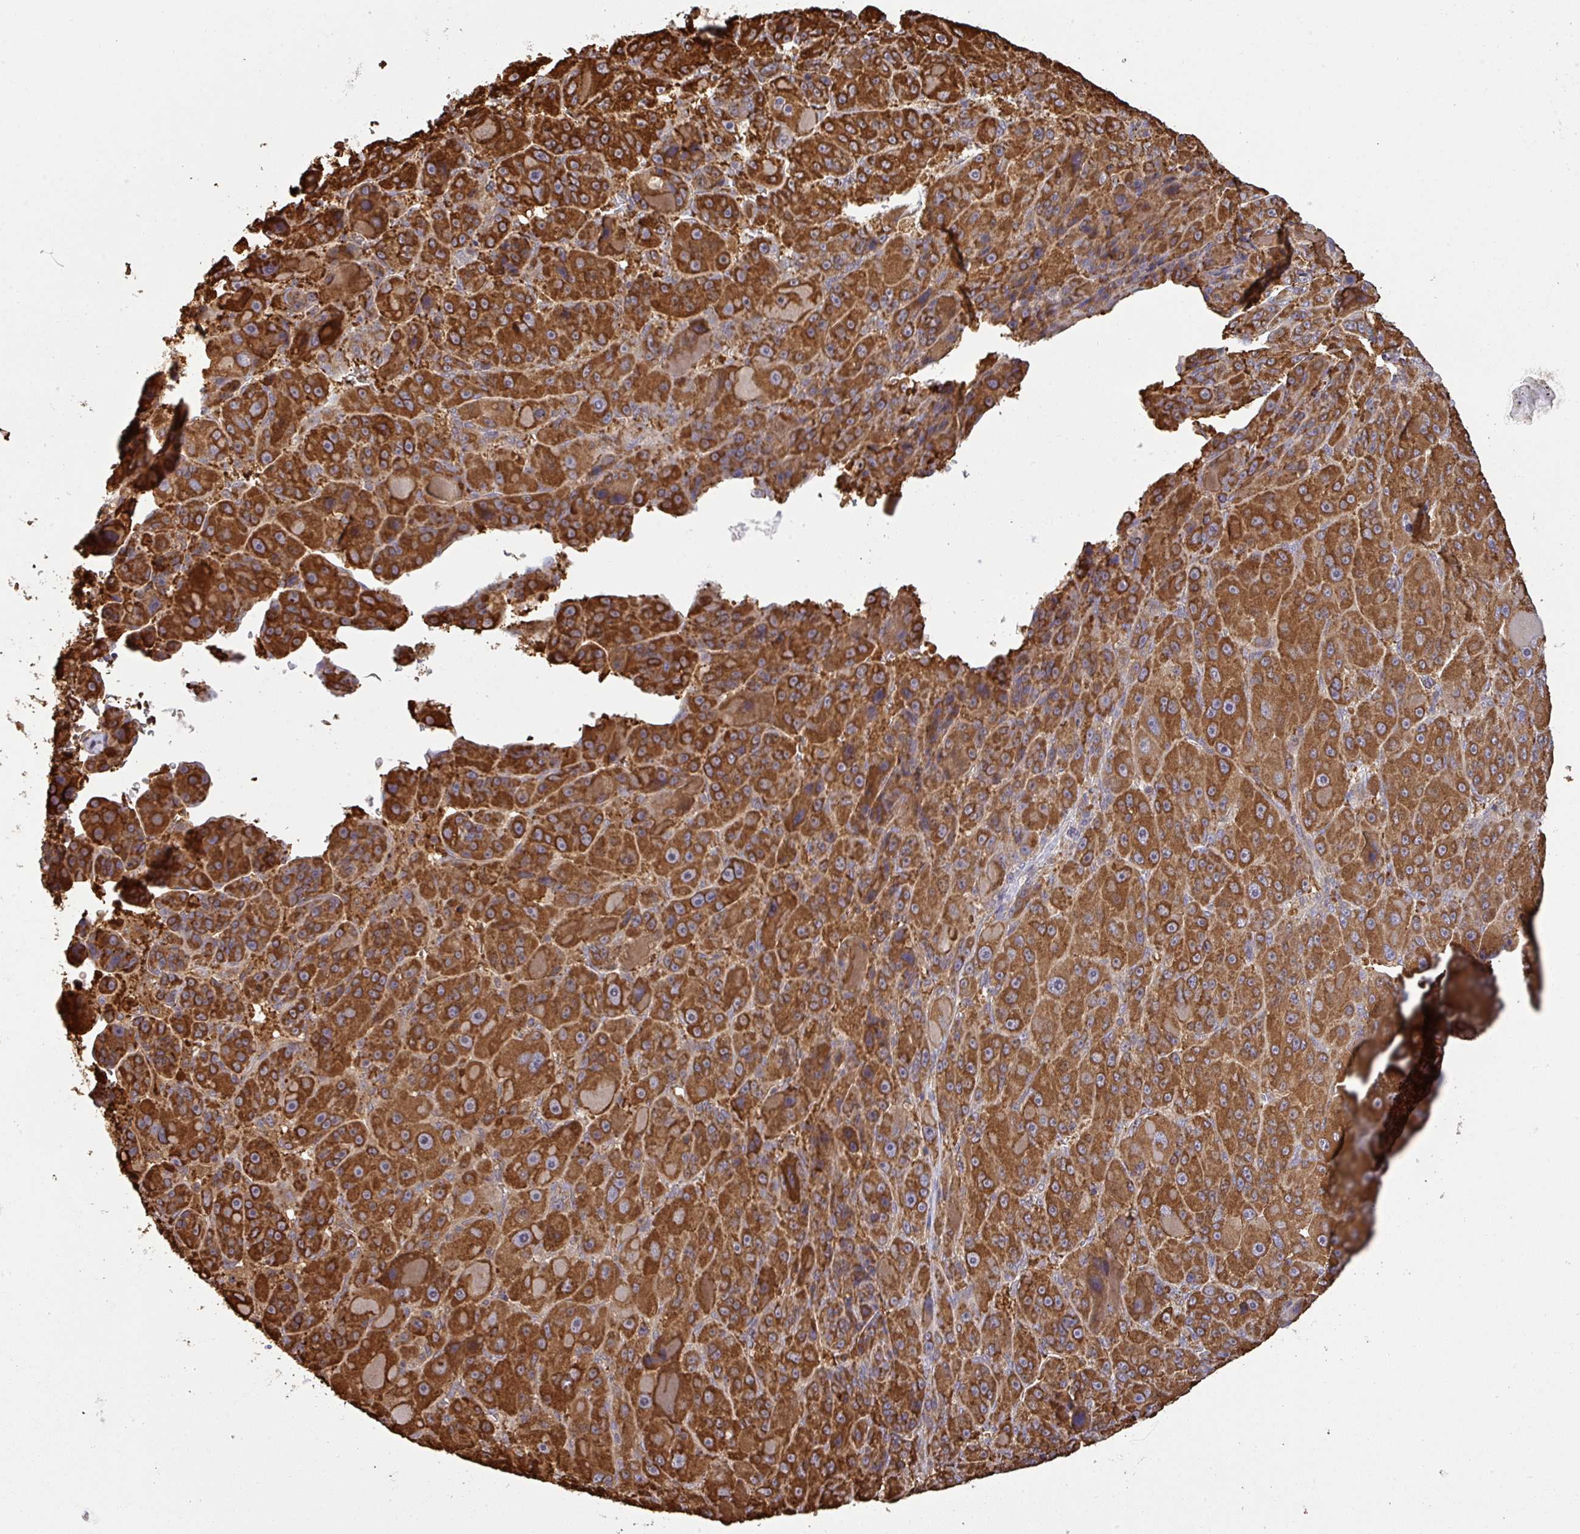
{"staining": {"intensity": "strong", "quantity": ">75%", "location": "cytoplasmic/membranous"}, "tissue": "liver cancer", "cell_type": "Tumor cells", "image_type": "cancer", "snomed": [{"axis": "morphology", "description": "Carcinoma, Hepatocellular, NOS"}, {"axis": "topography", "description": "Liver"}], "caption": "Human hepatocellular carcinoma (liver) stained with a protein marker reveals strong staining in tumor cells.", "gene": "CCDC121", "patient": {"sex": "male", "age": 76}}